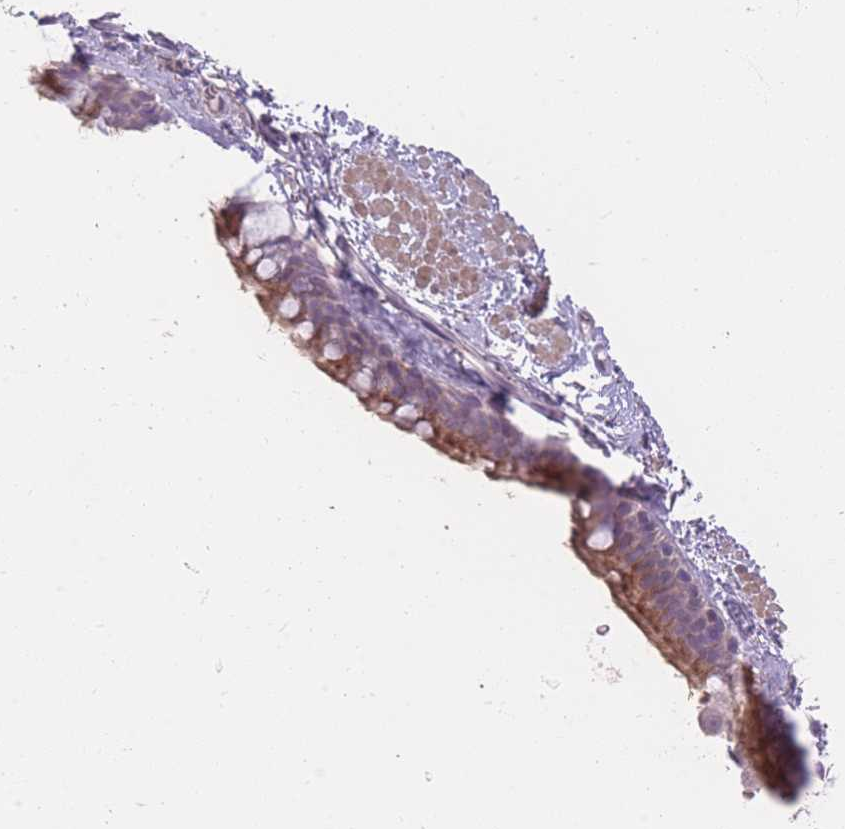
{"staining": {"intensity": "moderate", "quantity": "25%-75%", "location": "cytoplasmic/membranous"}, "tissue": "bronchus", "cell_type": "Respiratory epithelial cells", "image_type": "normal", "snomed": [{"axis": "morphology", "description": "Normal tissue, NOS"}, {"axis": "topography", "description": "Lymph node"}, {"axis": "topography", "description": "Cartilage tissue"}, {"axis": "topography", "description": "Bronchus"}], "caption": "An immunohistochemistry (IHC) photomicrograph of normal tissue is shown. Protein staining in brown shows moderate cytoplasmic/membranous positivity in bronchus within respiratory epithelial cells.", "gene": "ZBTB24", "patient": {"sex": "female", "age": 70}}